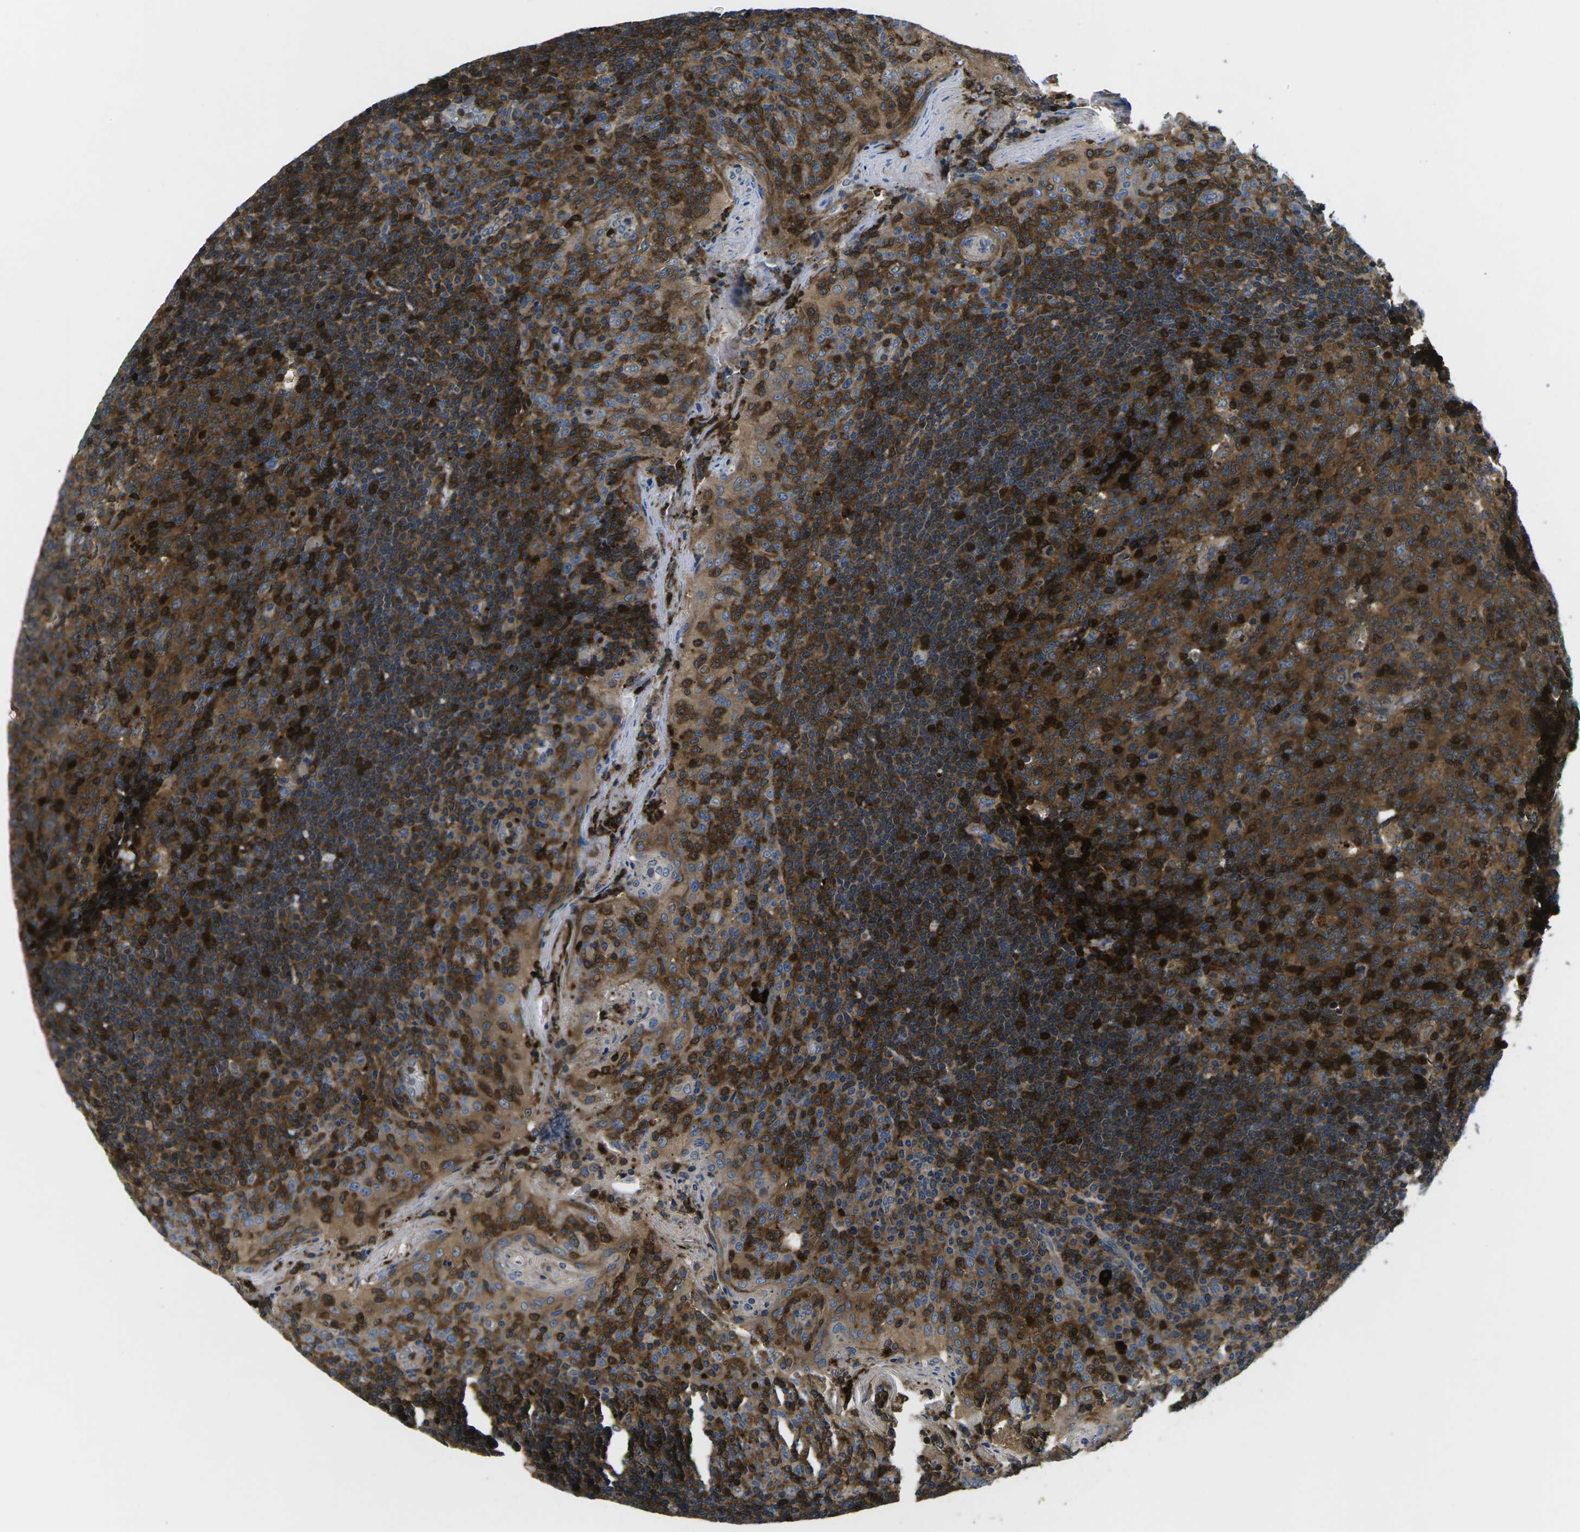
{"staining": {"intensity": "strong", "quantity": "25%-75%", "location": "cytoplasmic/membranous"}, "tissue": "tonsil", "cell_type": "Germinal center cells", "image_type": "normal", "snomed": [{"axis": "morphology", "description": "Normal tissue, NOS"}, {"axis": "topography", "description": "Tonsil"}], "caption": "Immunohistochemistry image of benign tonsil stained for a protein (brown), which shows high levels of strong cytoplasmic/membranous expression in about 25%-75% of germinal center cells.", "gene": "PLCE1", "patient": {"sex": "male", "age": 17}}